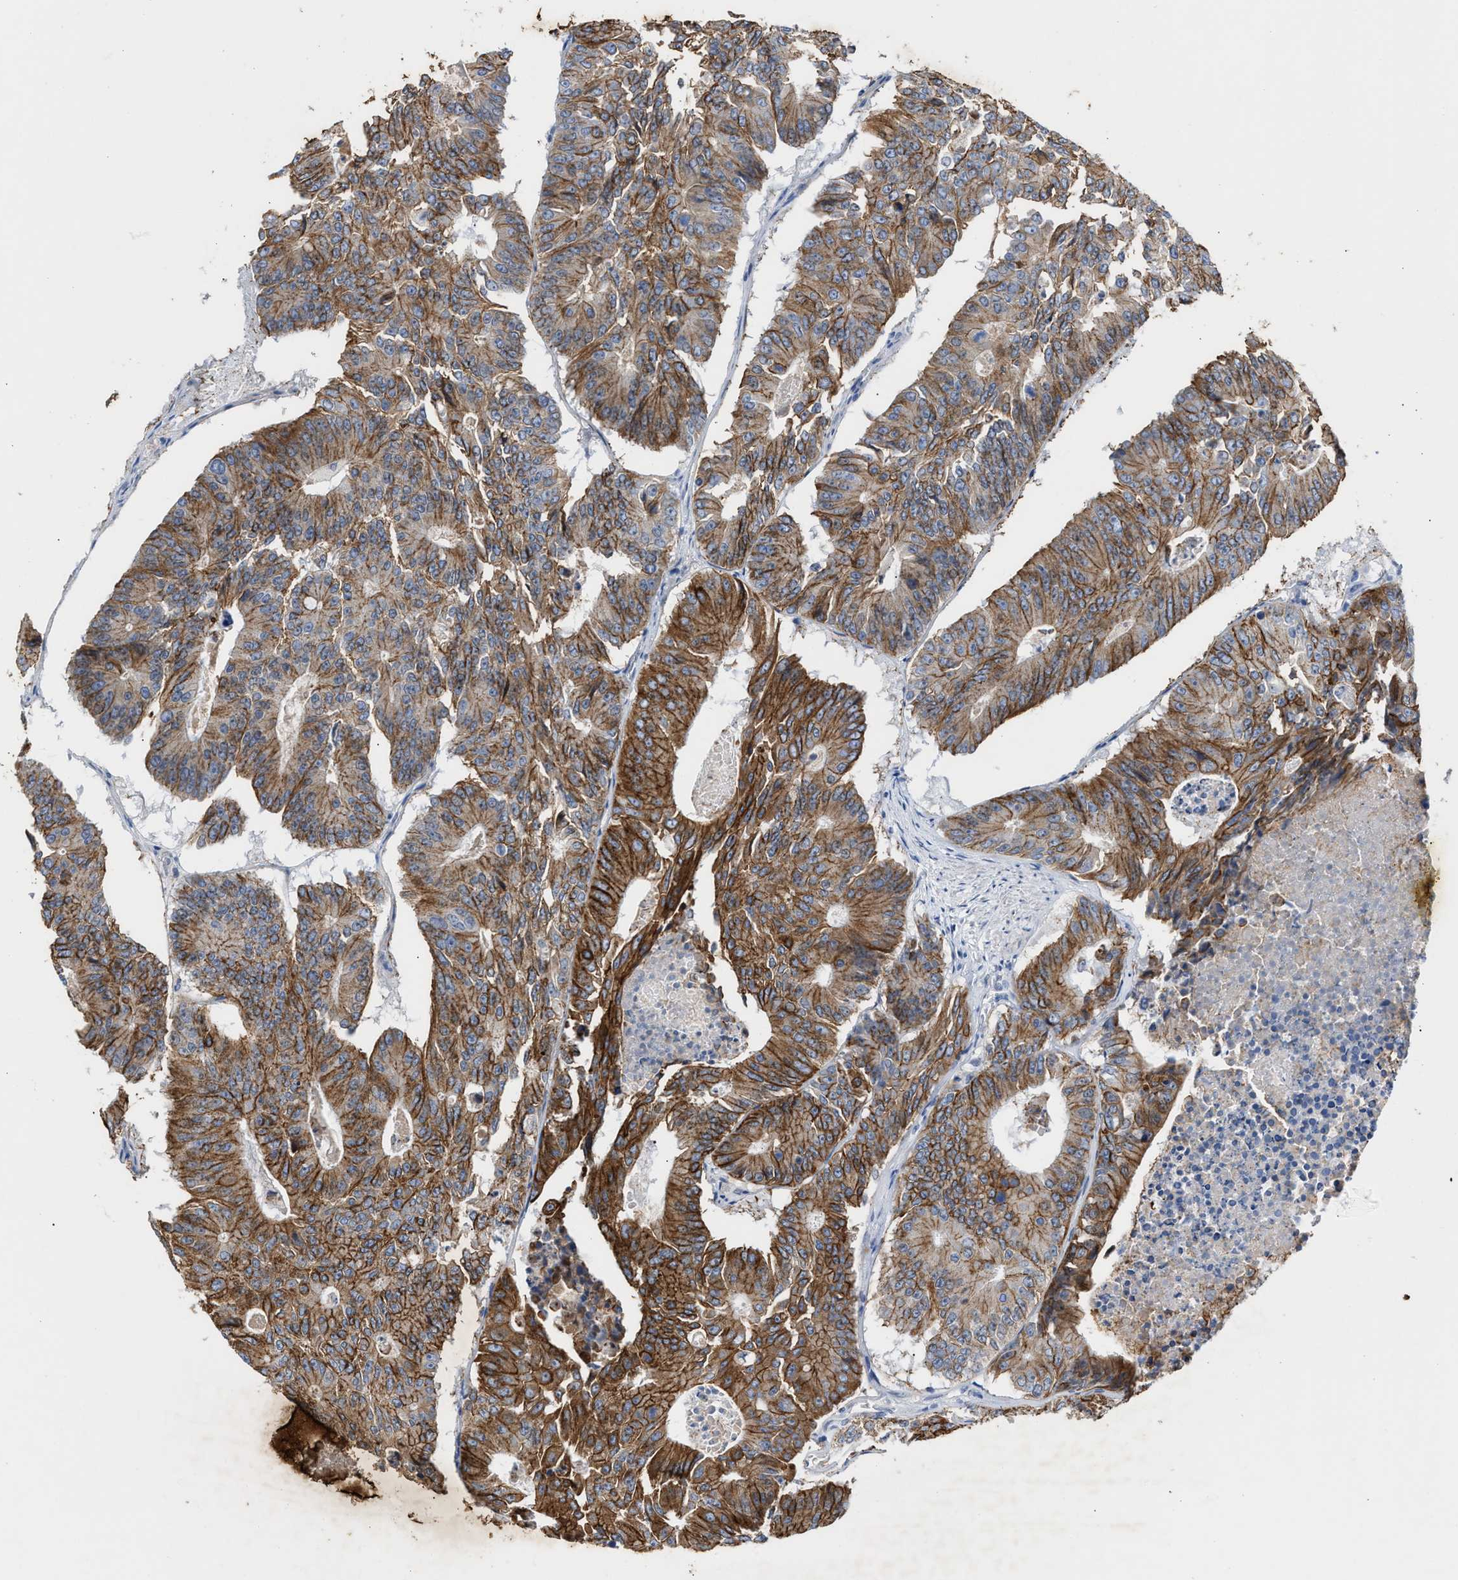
{"staining": {"intensity": "moderate", "quantity": ">75%", "location": "cytoplasmic/membranous"}, "tissue": "colorectal cancer", "cell_type": "Tumor cells", "image_type": "cancer", "snomed": [{"axis": "morphology", "description": "Adenocarcinoma, NOS"}, {"axis": "topography", "description": "Colon"}], "caption": "An immunohistochemistry histopathology image of neoplastic tissue is shown. Protein staining in brown labels moderate cytoplasmic/membranous positivity in colorectal cancer (adenocarcinoma) within tumor cells. (DAB (3,3'-diaminobenzidine) IHC with brightfield microscopy, high magnification).", "gene": "JAG1", "patient": {"sex": "male", "age": 87}}